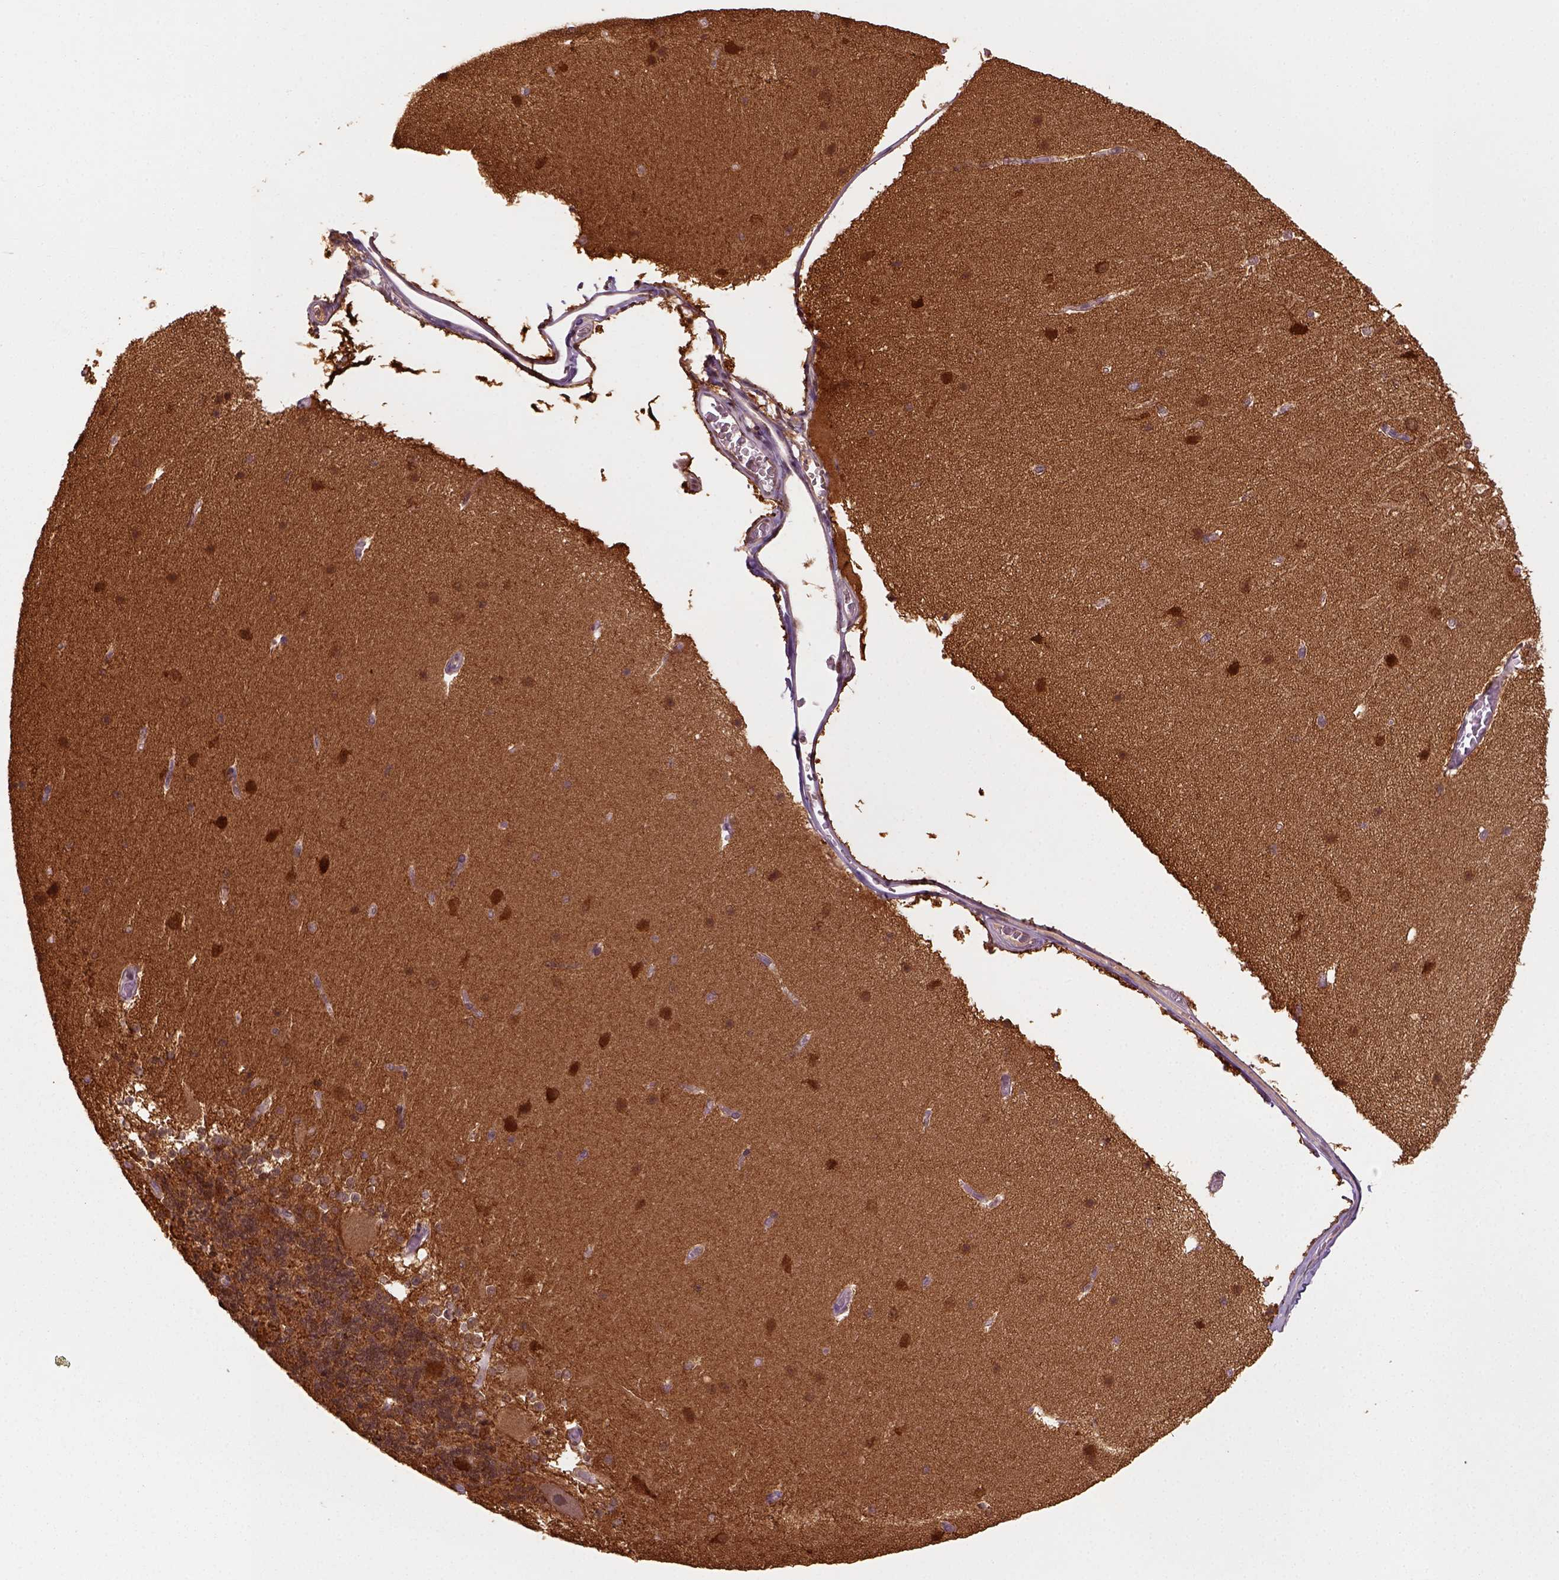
{"staining": {"intensity": "strong", "quantity": ">75%", "location": "cytoplasmic/membranous,nuclear"}, "tissue": "cerebellum", "cell_type": "Cells in granular layer", "image_type": "normal", "snomed": [{"axis": "morphology", "description": "Normal tissue, NOS"}, {"axis": "topography", "description": "Cerebellum"}], "caption": "Immunohistochemical staining of unremarkable cerebellum exhibits >75% levels of strong cytoplasmic/membranous,nuclear protein staining in approximately >75% of cells in granular layer.", "gene": "GOT1", "patient": {"sex": "female", "age": 19}}